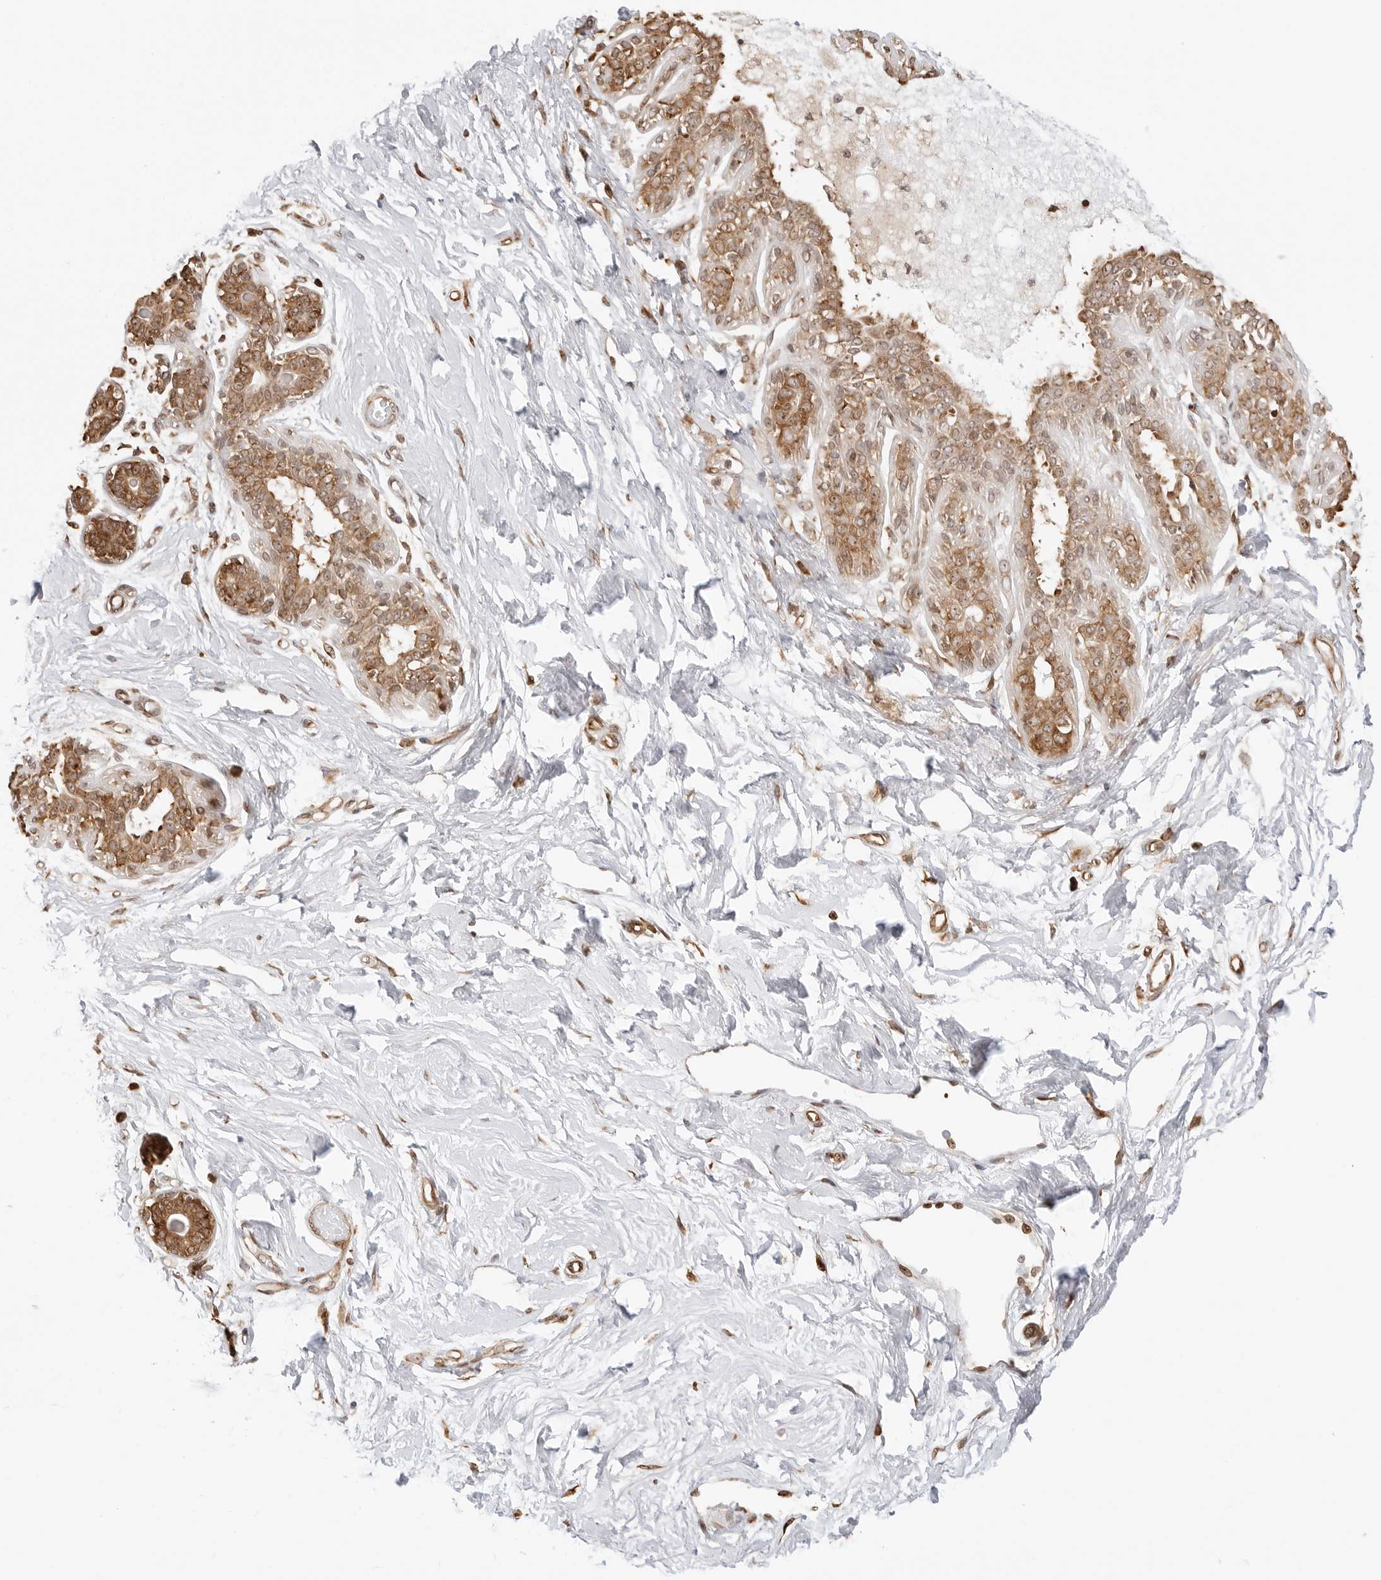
{"staining": {"intensity": "moderate", "quantity": ">75%", "location": "nuclear"}, "tissue": "breast", "cell_type": "Adipocytes", "image_type": "normal", "snomed": [{"axis": "morphology", "description": "Normal tissue, NOS"}, {"axis": "topography", "description": "Breast"}], "caption": "The micrograph exhibits immunohistochemical staining of benign breast. There is moderate nuclear positivity is appreciated in approximately >75% of adipocytes. (brown staining indicates protein expression, while blue staining denotes nuclei).", "gene": "FKBP14", "patient": {"sex": "female", "age": 45}}